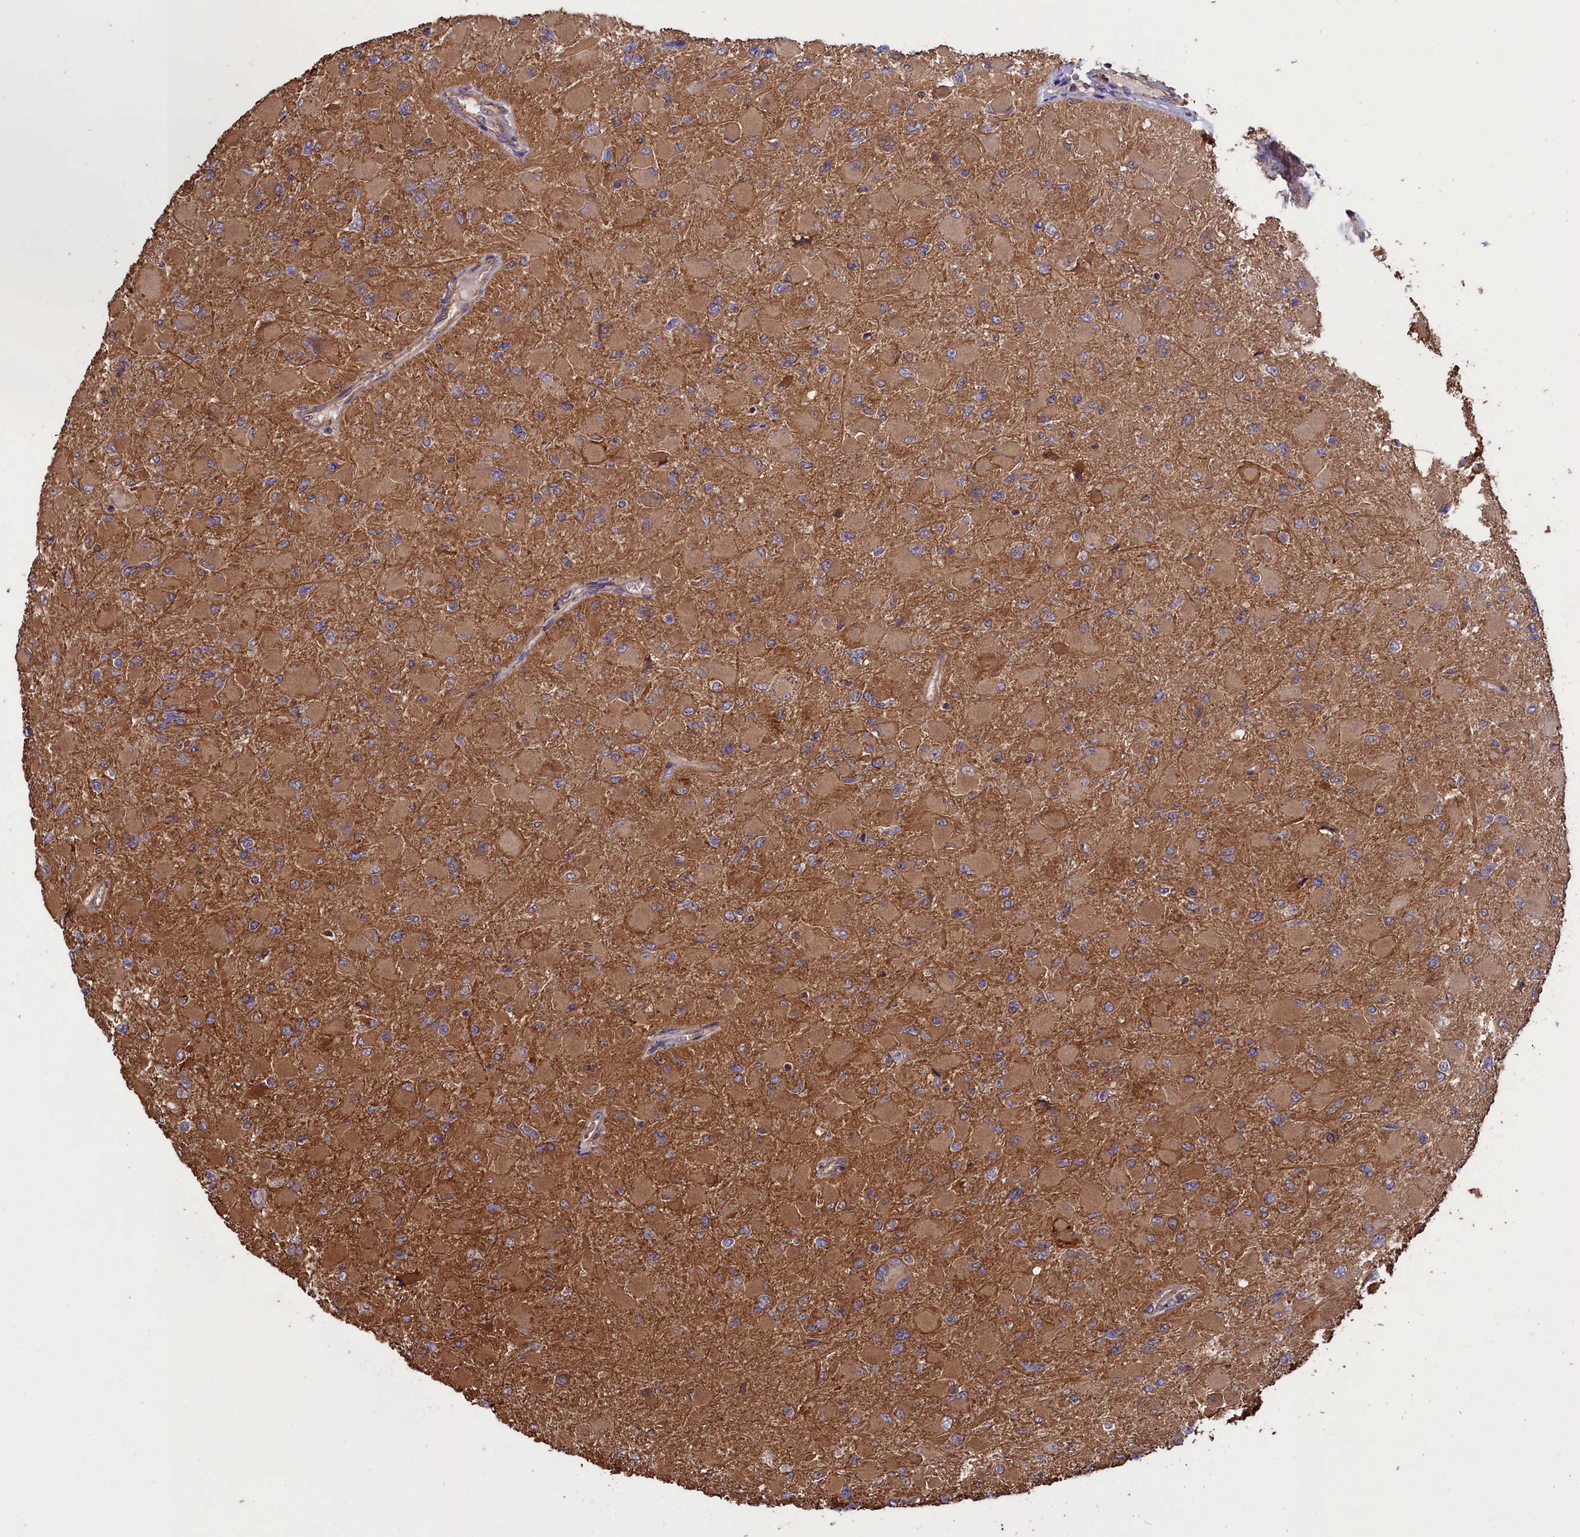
{"staining": {"intensity": "moderate", "quantity": ">75%", "location": "cytoplasmic/membranous"}, "tissue": "glioma", "cell_type": "Tumor cells", "image_type": "cancer", "snomed": [{"axis": "morphology", "description": "Glioma, malignant, High grade"}, {"axis": "topography", "description": "Cerebral cortex"}], "caption": "This micrograph reveals malignant glioma (high-grade) stained with immunohistochemistry (IHC) to label a protein in brown. The cytoplasmic/membranous of tumor cells show moderate positivity for the protein. Nuclei are counter-stained blue.", "gene": "DAPK3", "patient": {"sex": "female", "age": 36}}